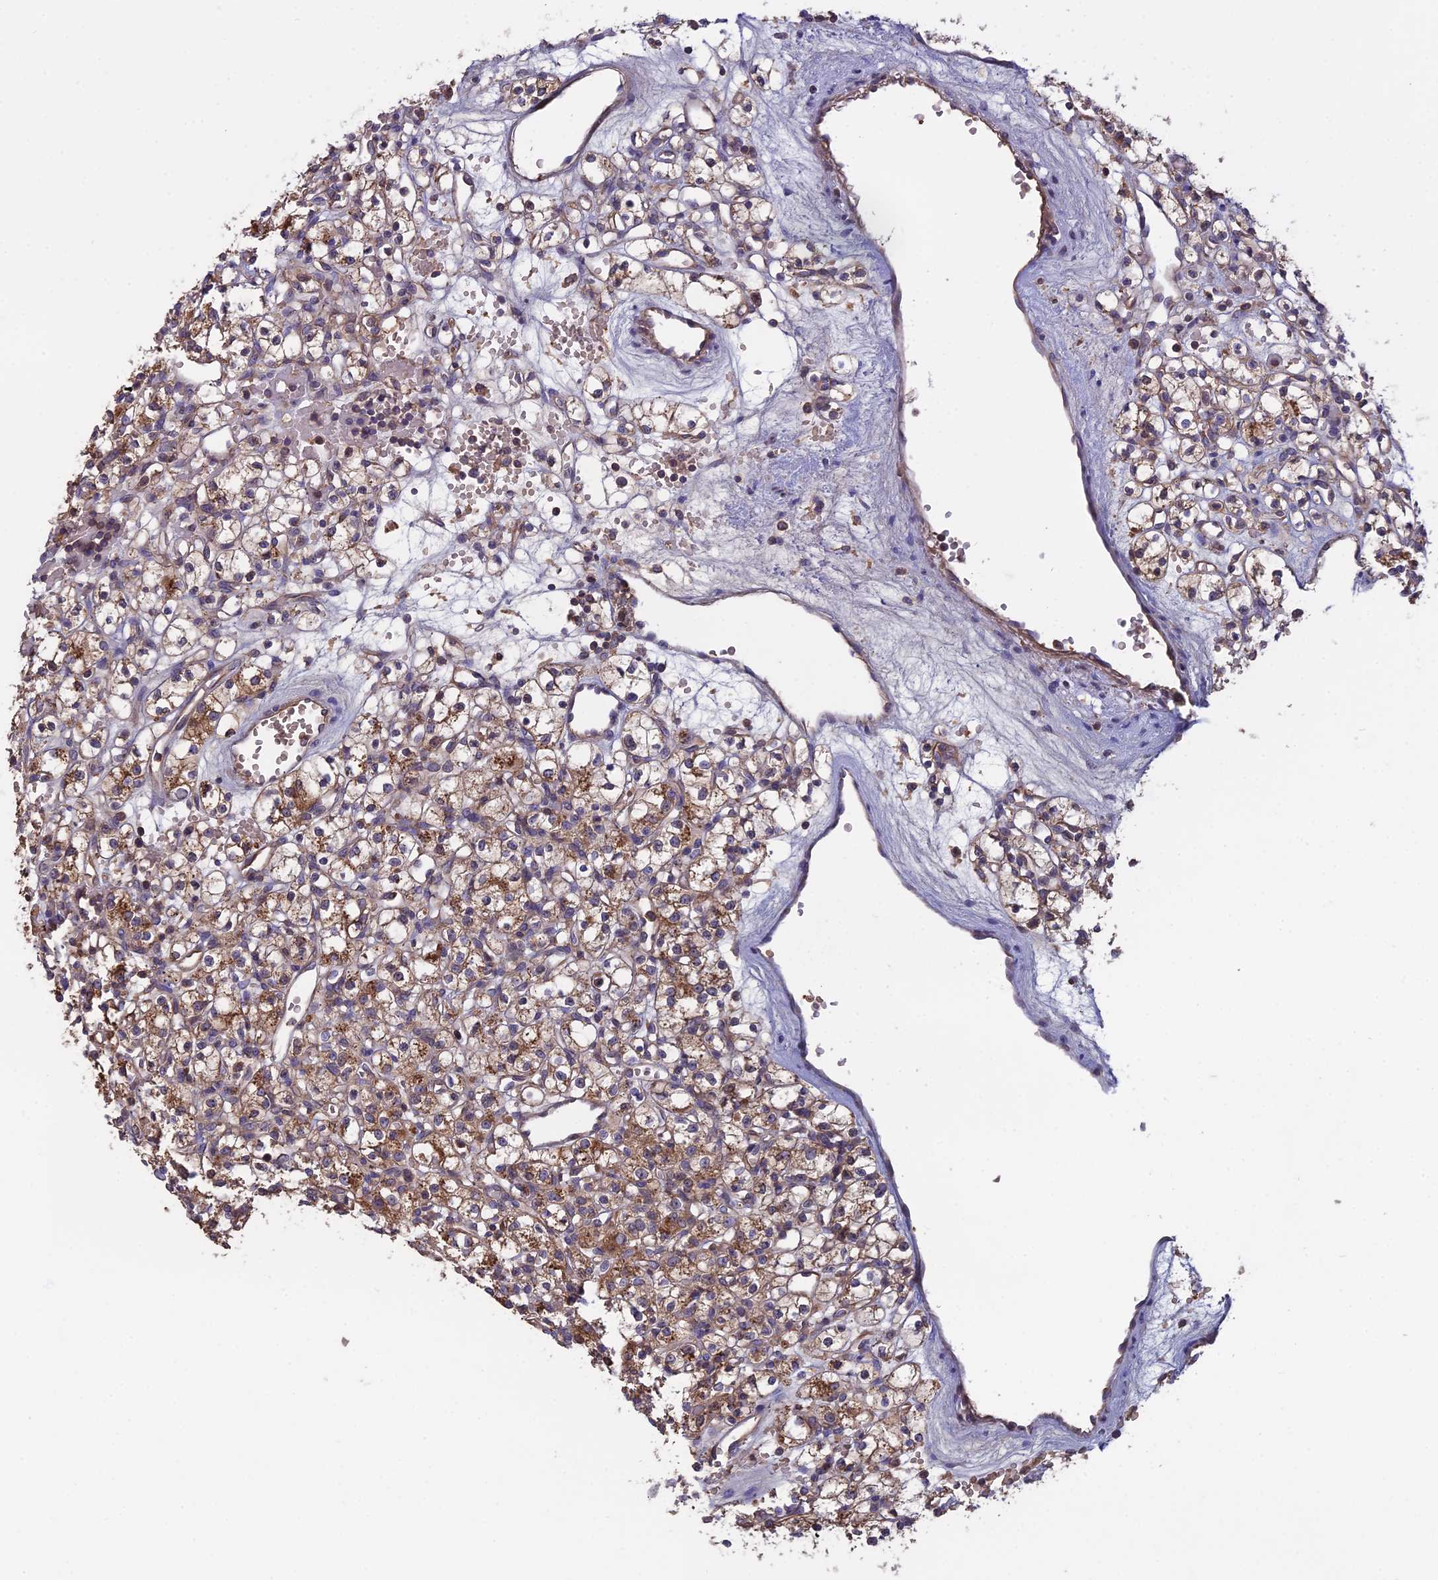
{"staining": {"intensity": "moderate", "quantity": ">75%", "location": "cytoplasmic/membranous"}, "tissue": "renal cancer", "cell_type": "Tumor cells", "image_type": "cancer", "snomed": [{"axis": "morphology", "description": "Adenocarcinoma, NOS"}, {"axis": "topography", "description": "Kidney"}], "caption": "Tumor cells display medium levels of moderate cytoplasmic/membranous positivity in approximately >75% of cells in renal adenocarcinoma. (Brightfield microscopy of DAB IHC at high magnification).", "gene": "GALR2", "patient": {"sex": "female", "age": 59}}